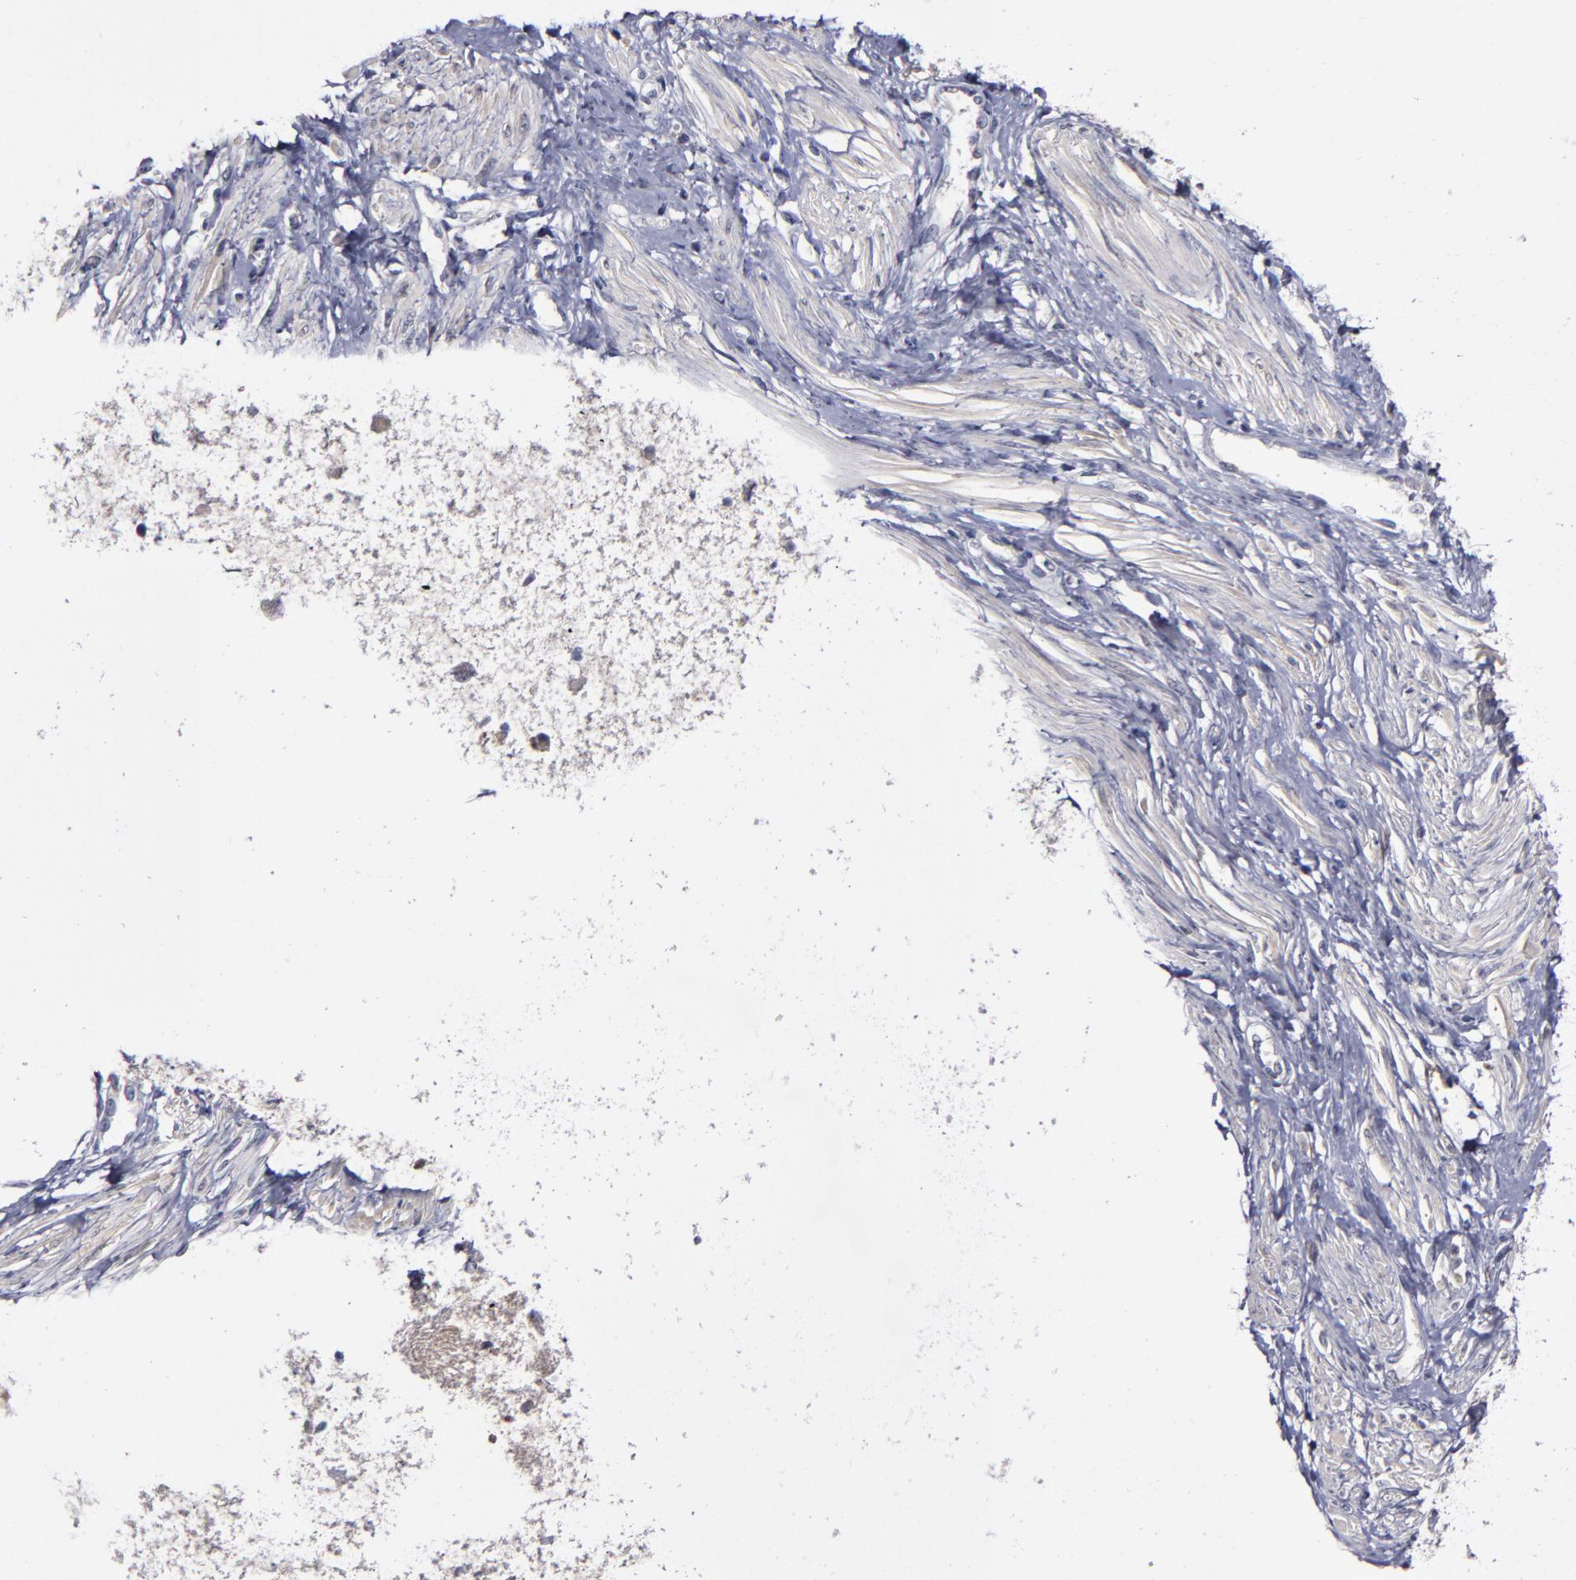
{"staining": {"intensity": "negative", "quantity": "none", "location": "none"}, "tissue": "smooth muscle", "cell_type": "Smooth muscle cells", "image_type": "normal", "snomed": [{"axis": "morphology", "description": "Normal tissue, NOS"}, {"axis": "topography", "description": "Smooth muscle"}, {"axis": "topography", "description": "Uterus"}], "caption": "Image shows no significant protein positivity in smooth muscle cells of benign smooth muscle.", "gene": "MMP11", "patient": {"sex": "female", "age": 39}}